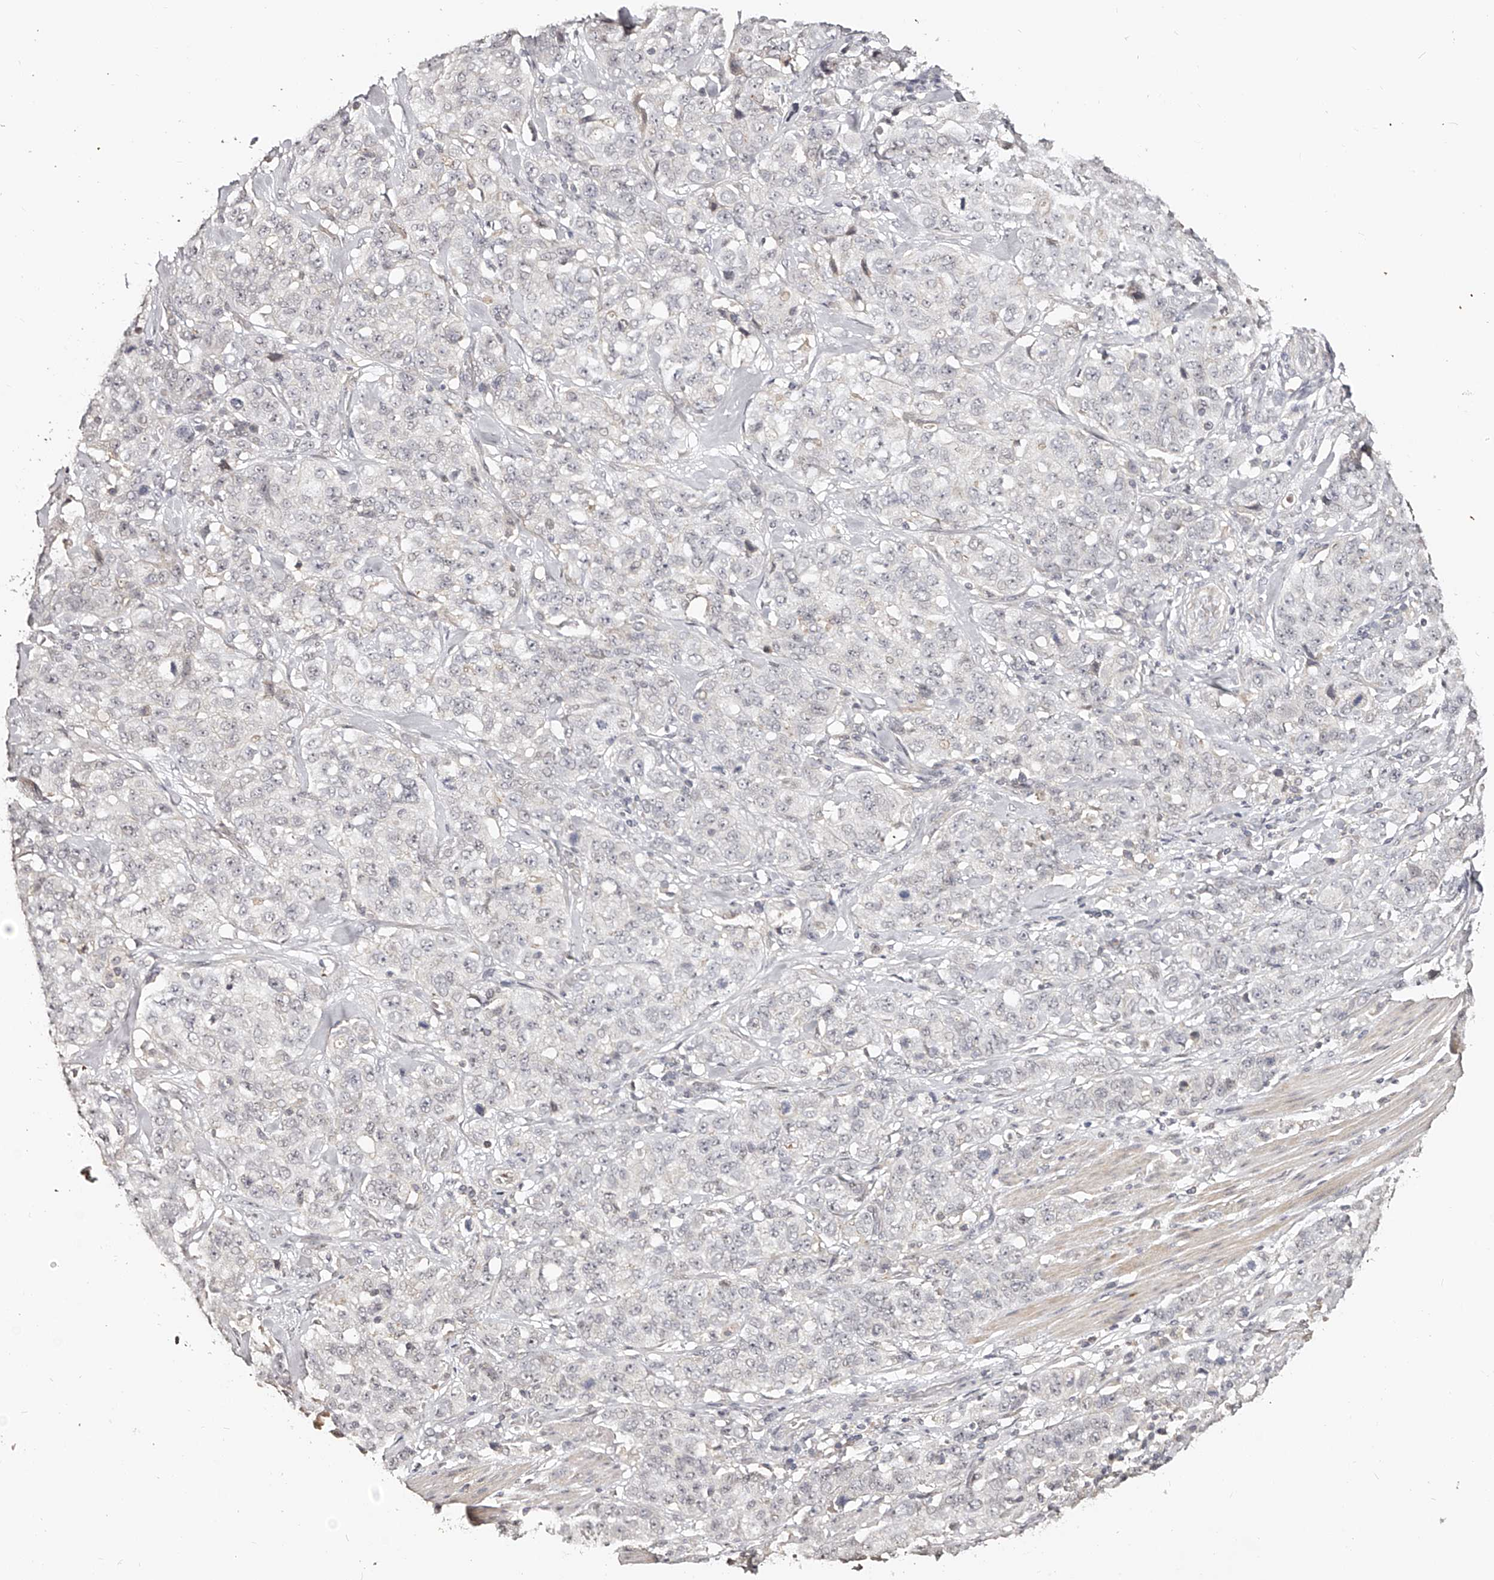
{"staining": {"intensity": "negative", "quantity": "none", "location": "none"}, "tissue": "stomach cancer", "cell_type": "Tumor cells", "image_type": "cancer", "snomed": [{"axis": "morphology", "description": "Adenocarcinoma, NOS"}, {"axis": "topography", "description": "Stomach"}], "caption": "High power microscopy image of an immunohistochemistry image of stomach adenocarcinoma, revealing no significant positivity in tumor cells.", "gene": "ZNF789", "patient": {"sex": "male", "age": 48}}